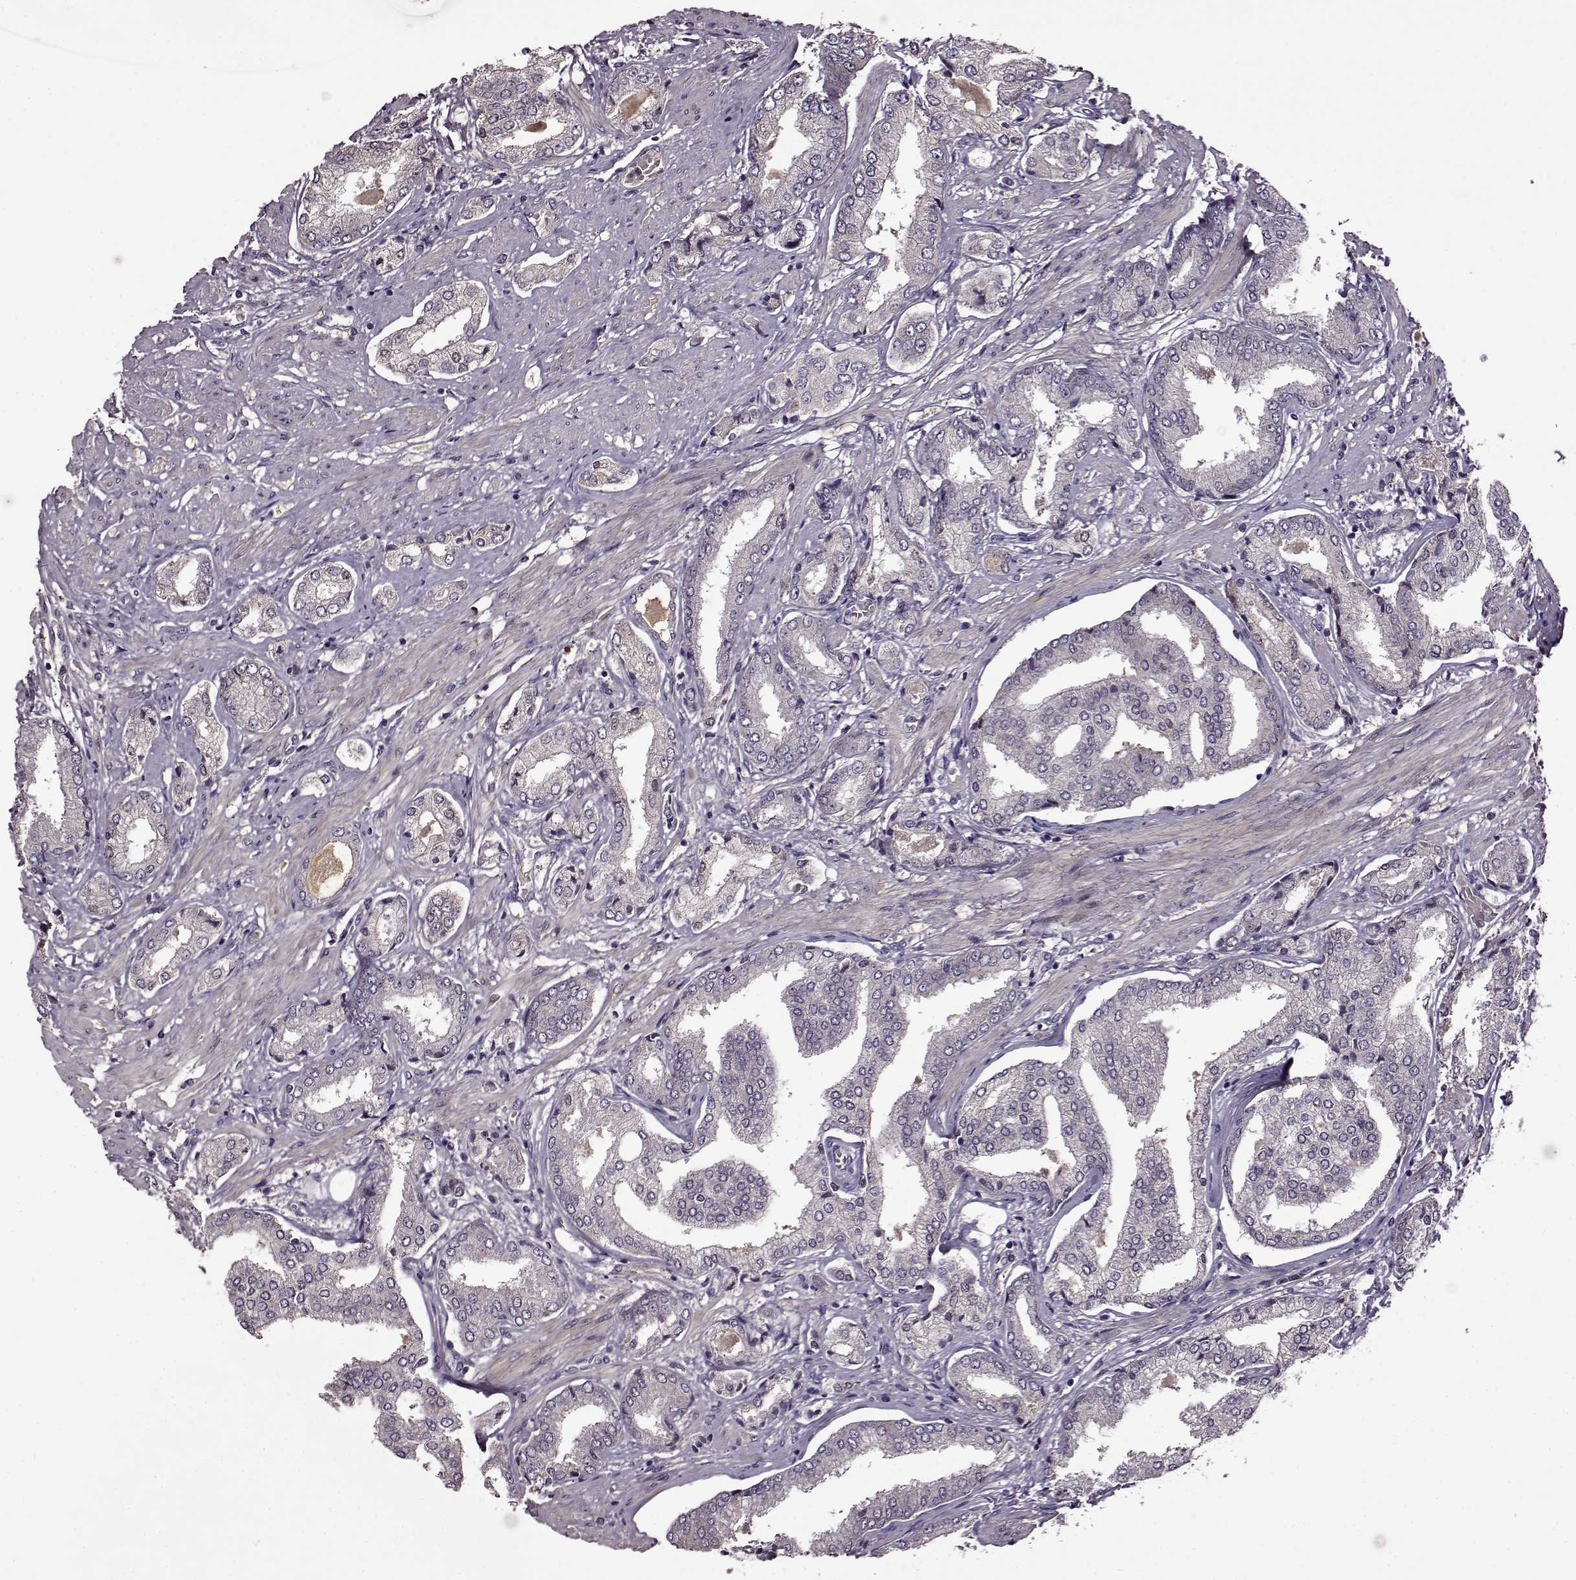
{"staining": {"intensity": "negative", "quantity": "none", "location": "none"}, "tissue": "prostate cancer", "cell_type": "Tumor cells", "image_type": "cancer", "snomed": [{"axis": "morphology", "description": "Adenocarcinoma, NOS"}, {"axis": "topography", "description": "Prostate"}], "caption": "Tumor cells are negative for brown protein staining in prostate cancer (adenocarcinoma). Nuclei are stained in blue.", "gene": "MAIP1", "patient": {"sex": "male", "age": 63}}